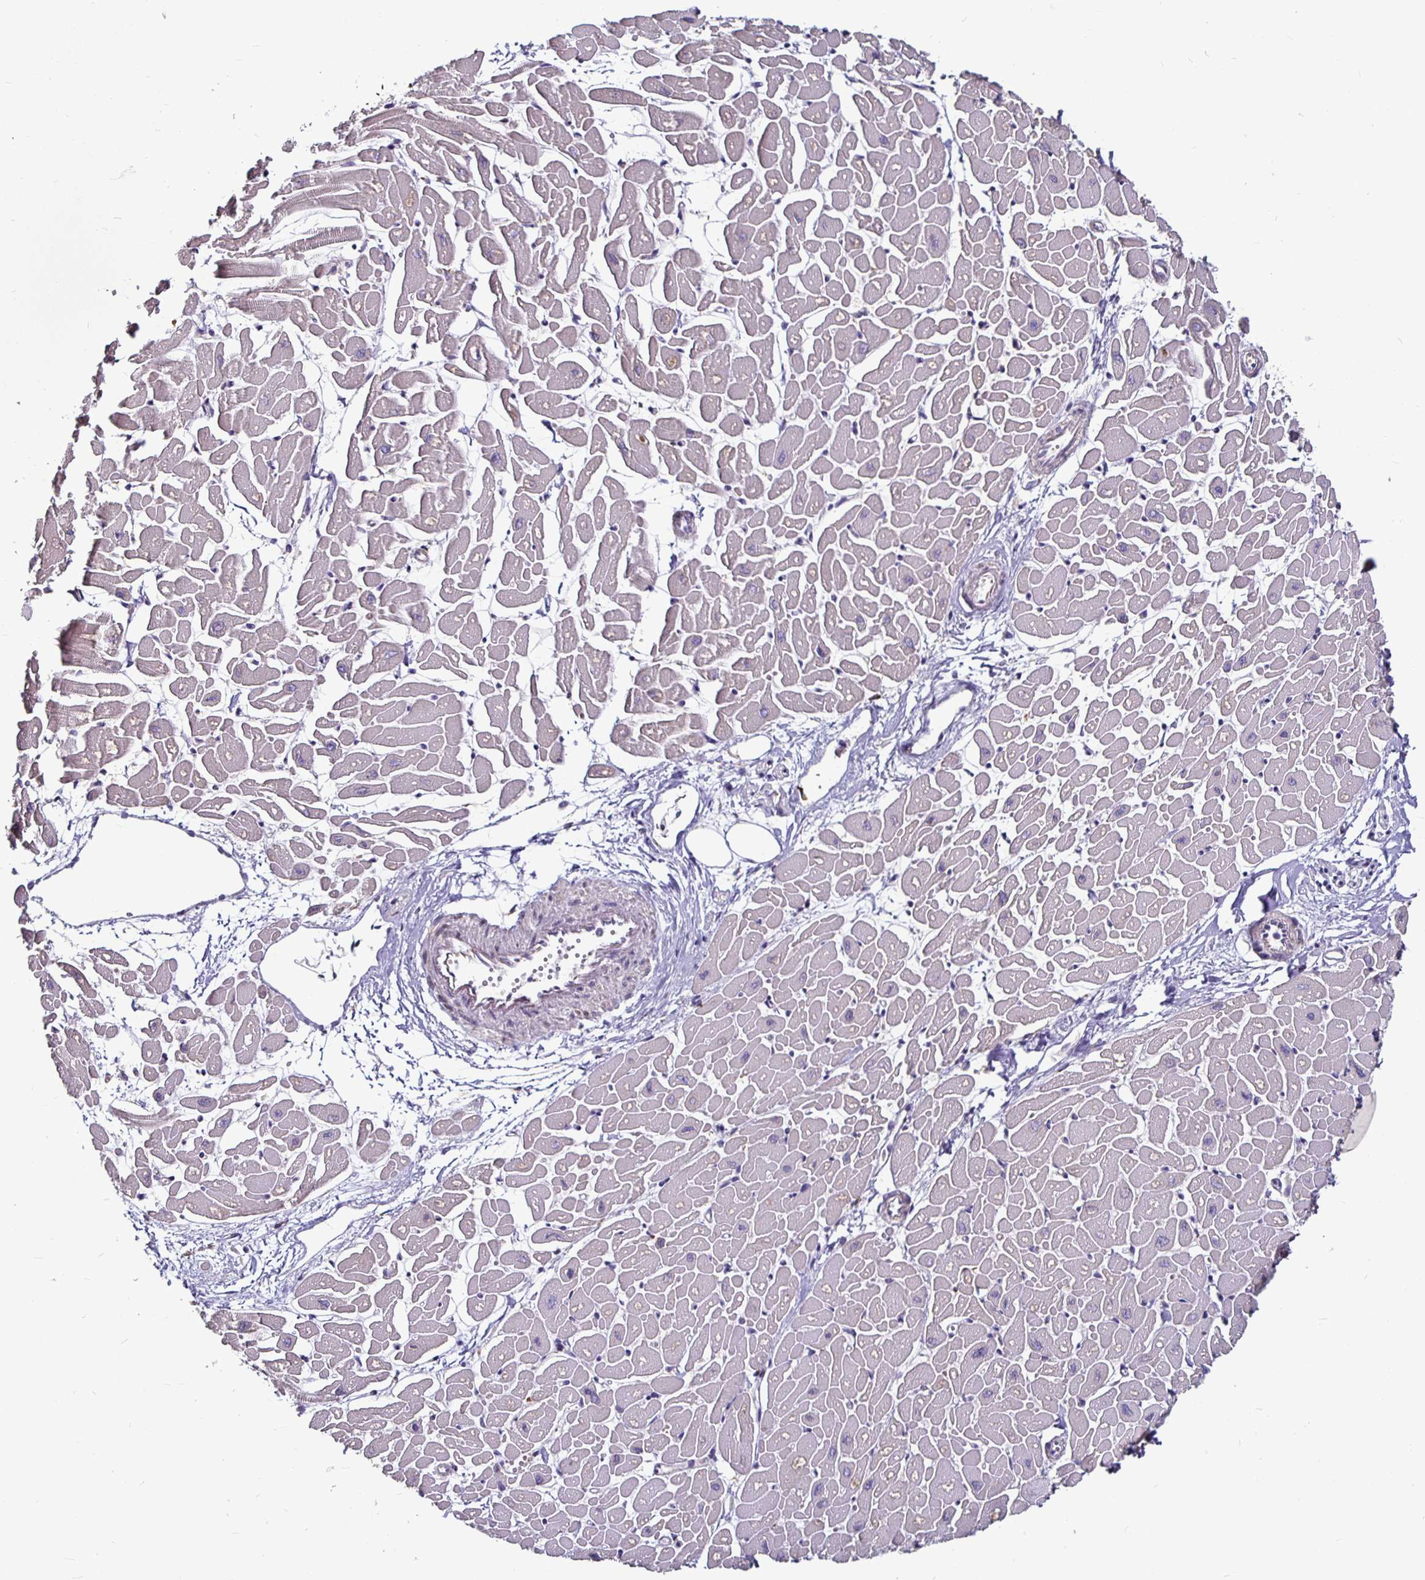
{"staining": {"intensity": "weak", "quantity": "<25%", "location": "cytoplasmic/membranous"}, "tissue": "heart muscle", "cell_type": "Cardiomyocytes", "image_type": "normal", "snomed": [{"axis": "morphology", "description": "Normal tissue, NOS"}, {"axis": "topography", "description": "Heart"}], "caption": "Heart muscle was stained to show a protein in brown. There is no significant positivity in cardiomyocytes. The staining is performed using DAB brown chromogen with nuclei counter-stained in using hematoxylin.", "gene": "P4HA2", "patient": {"sex": "male", "age": 57}}